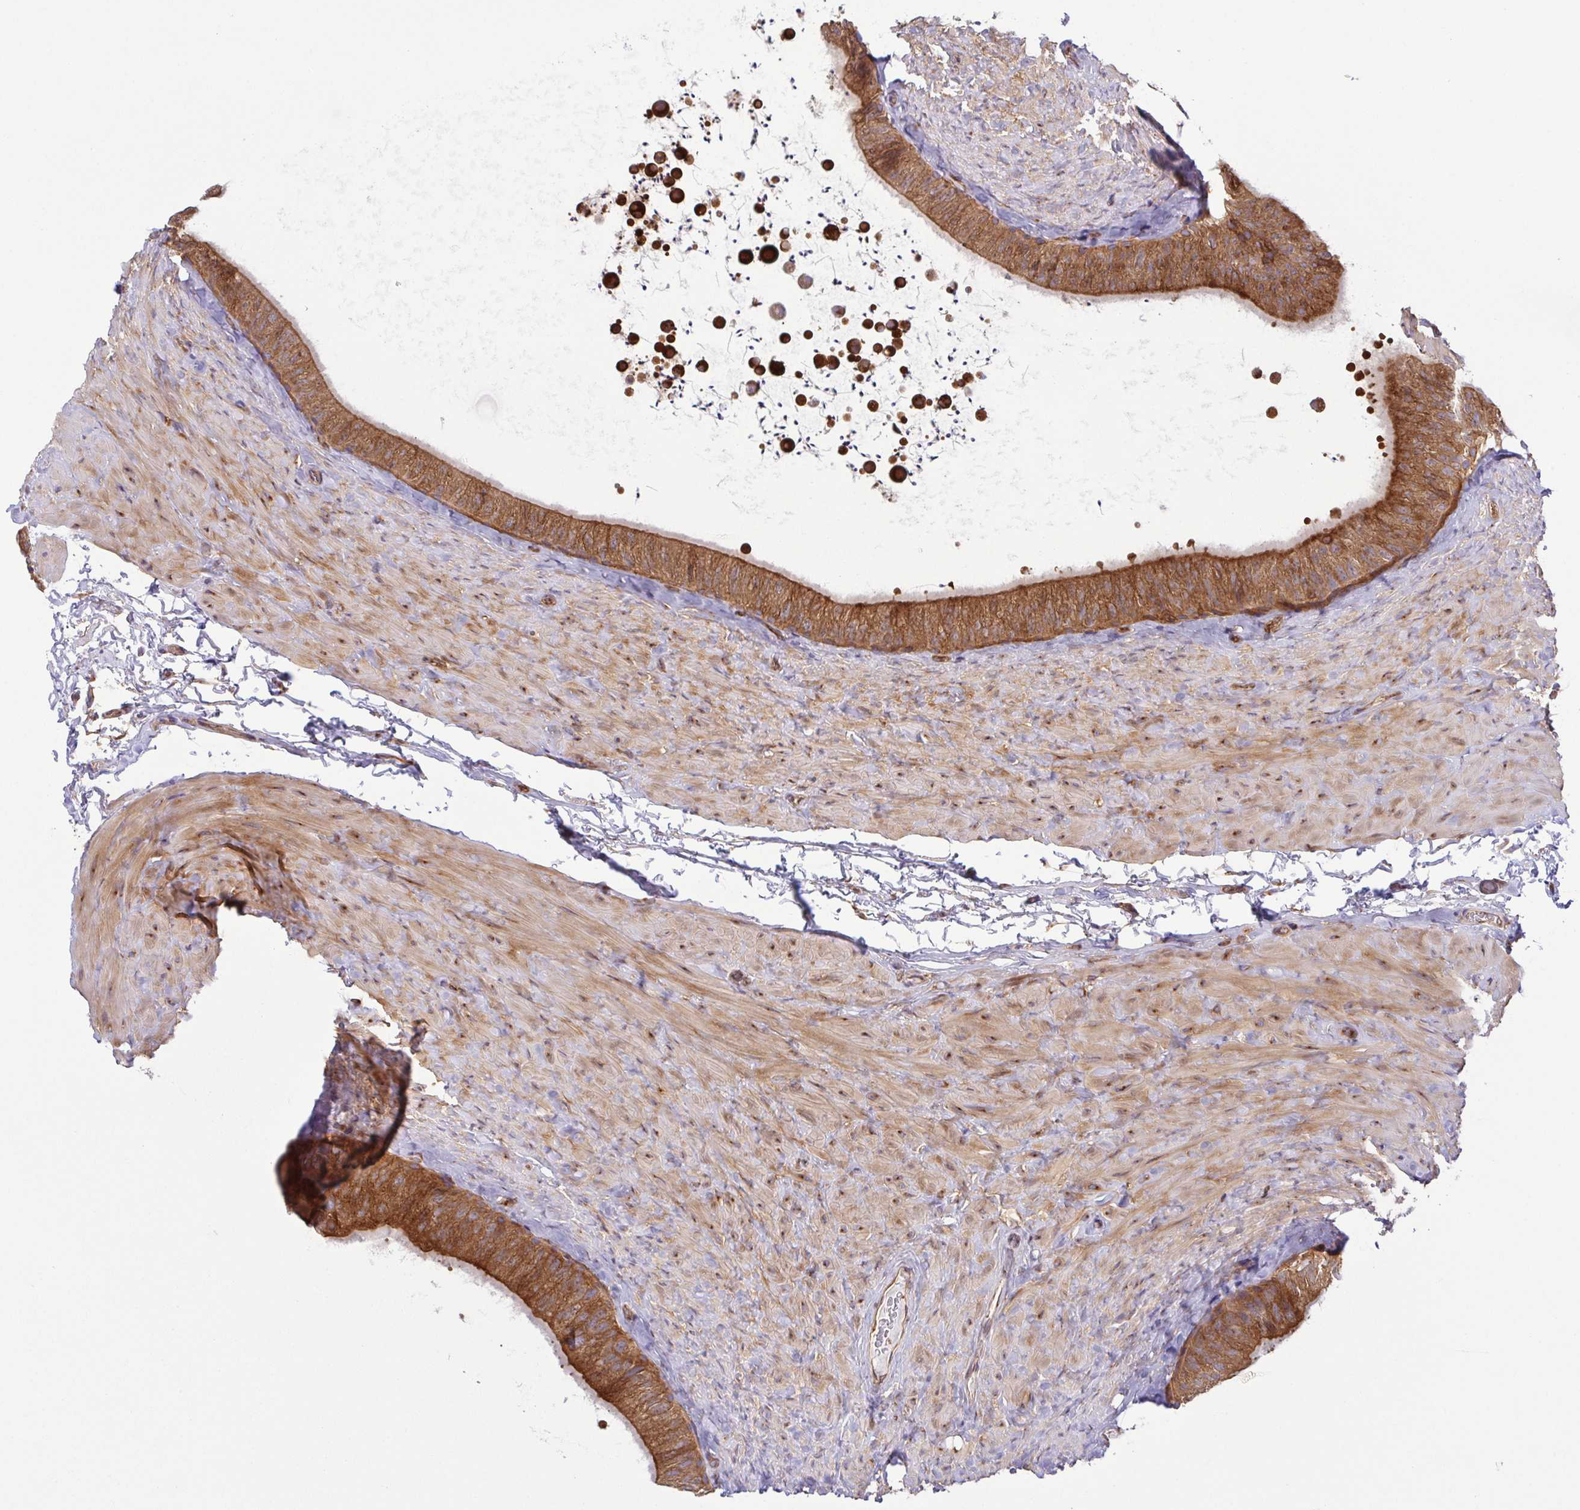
{"staining": {"intensity": "moderate", "quantity": ">75%", "location": "cytoplasmic/membranous"}, "tissue": "epididymis", "cell_type": "Glandular cells", "image_type": "normal", "snomed": [{"axis": "morphology", "description": "Normal tissue, NOS"}, {"axis": "topography", "description": "Epididymis, spermatic cord, NOS"}, {"axis": "topography", "description": "Epididymis"}], "caption": "Glandular cells display medium levels of moderate cytoplasmic/membranous positivity in approximately >75% of cells in normal human epididymis. The staining was performed using DAB to visualize the protein expression in brown, while the nuclei were stained in blue with hematoxylin (Magnification: 20x).", "gene": "KIF5B", "patient": {"sex": "male", "age": 31}}